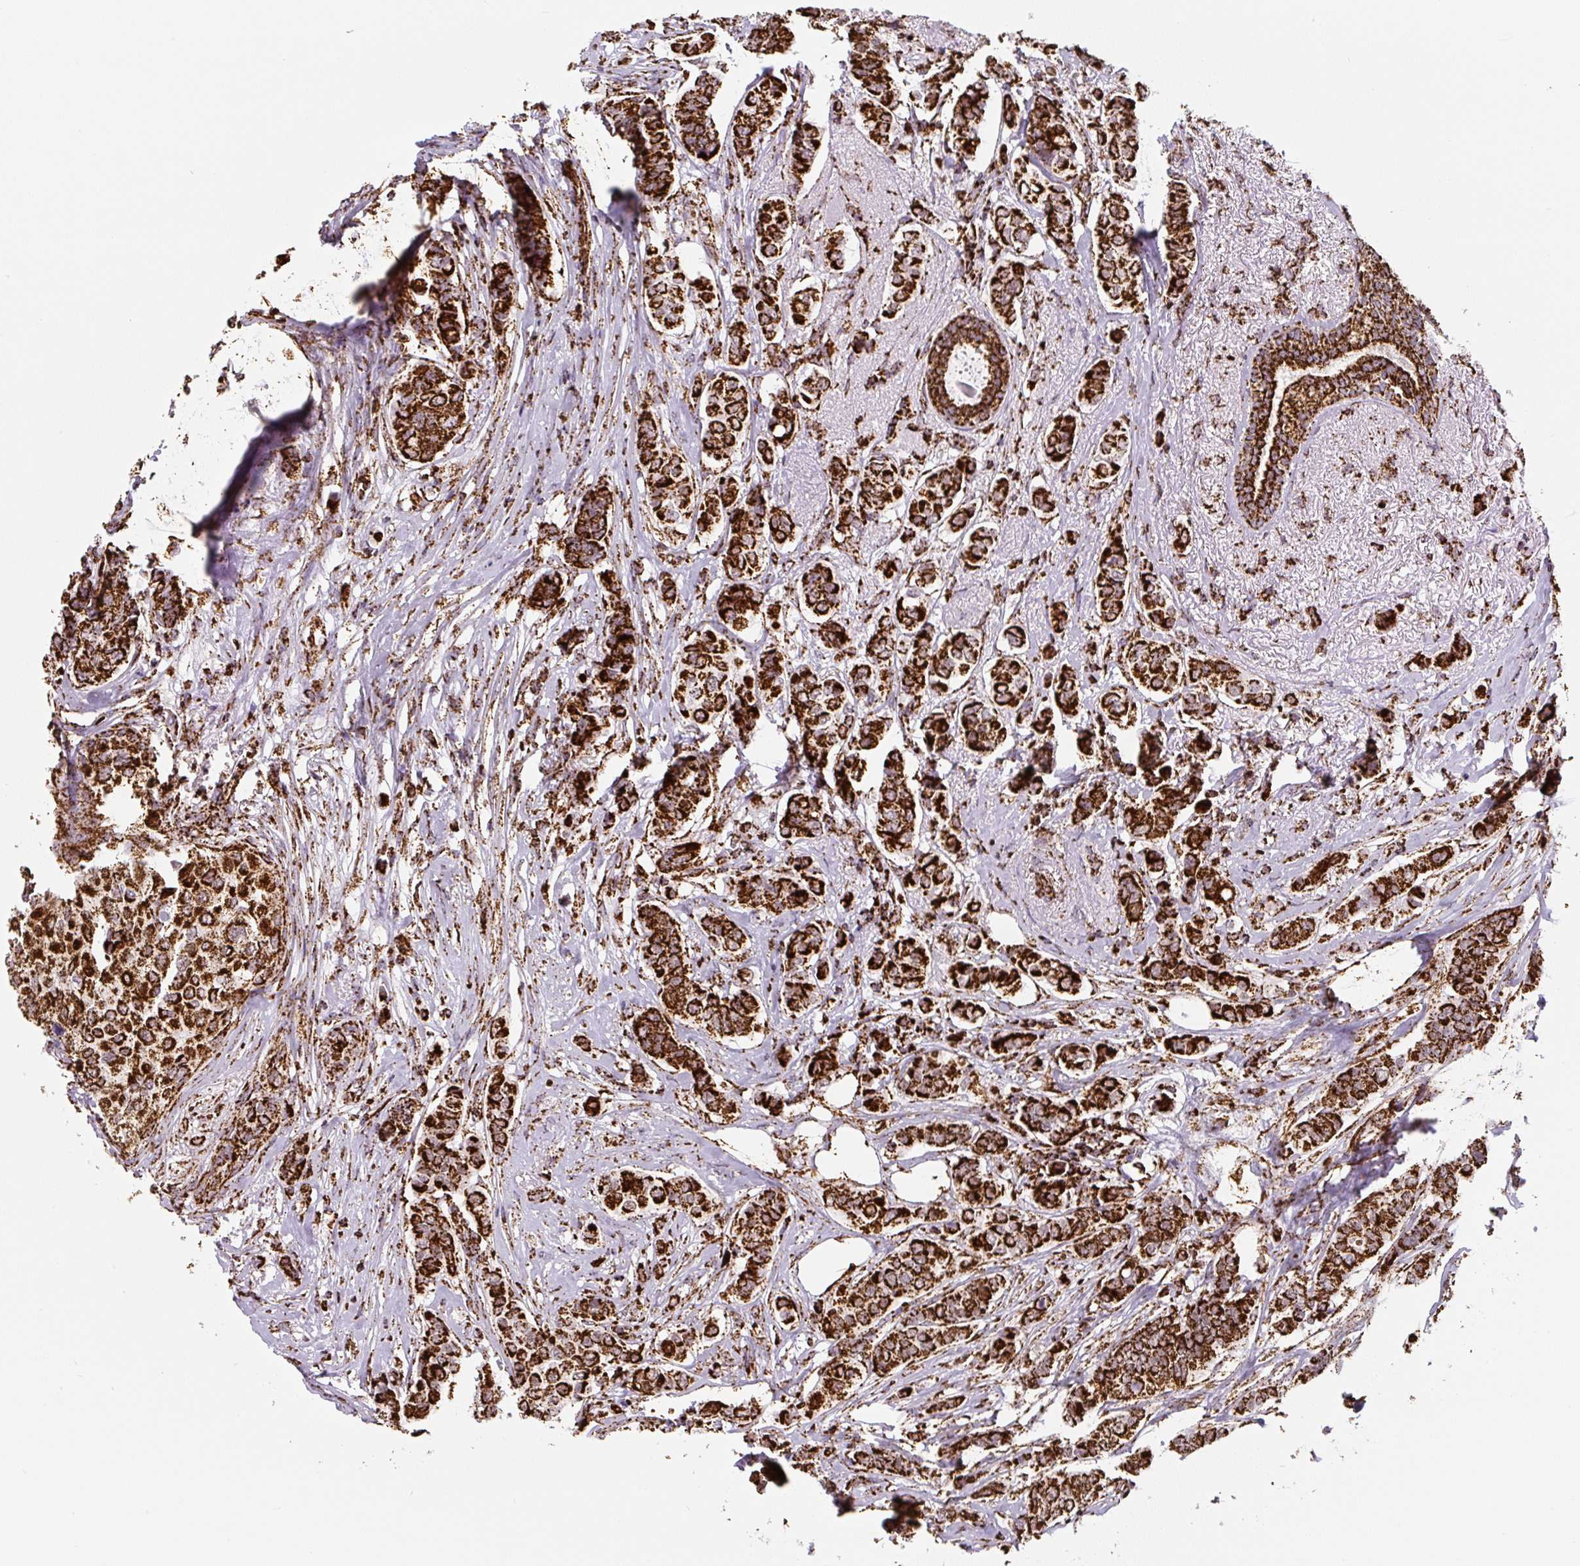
{"staining": {"intensity": "strong", "quantity": ">75%", "location": "cytoplasmic/membranous"}, "tissue": "breast cancer", "cell_type": "Tumor cells", "image_type": "cancer", "snomed": [{"axis": "morphology", "description": "Lobular carcinoma"}, {"axis": "topography", "description": "Breast"}], "caption": "Immunohistochemistry (IHC) histopathology image of lobular carcinoma (breast) stained for a protein (brown), which demonstrates high levels of strong cytoplasmic/membranous expression in about >75% of tumor cells.", "gene": "ATP5F1A", "patient": {"sex": "female", "age": 51}}